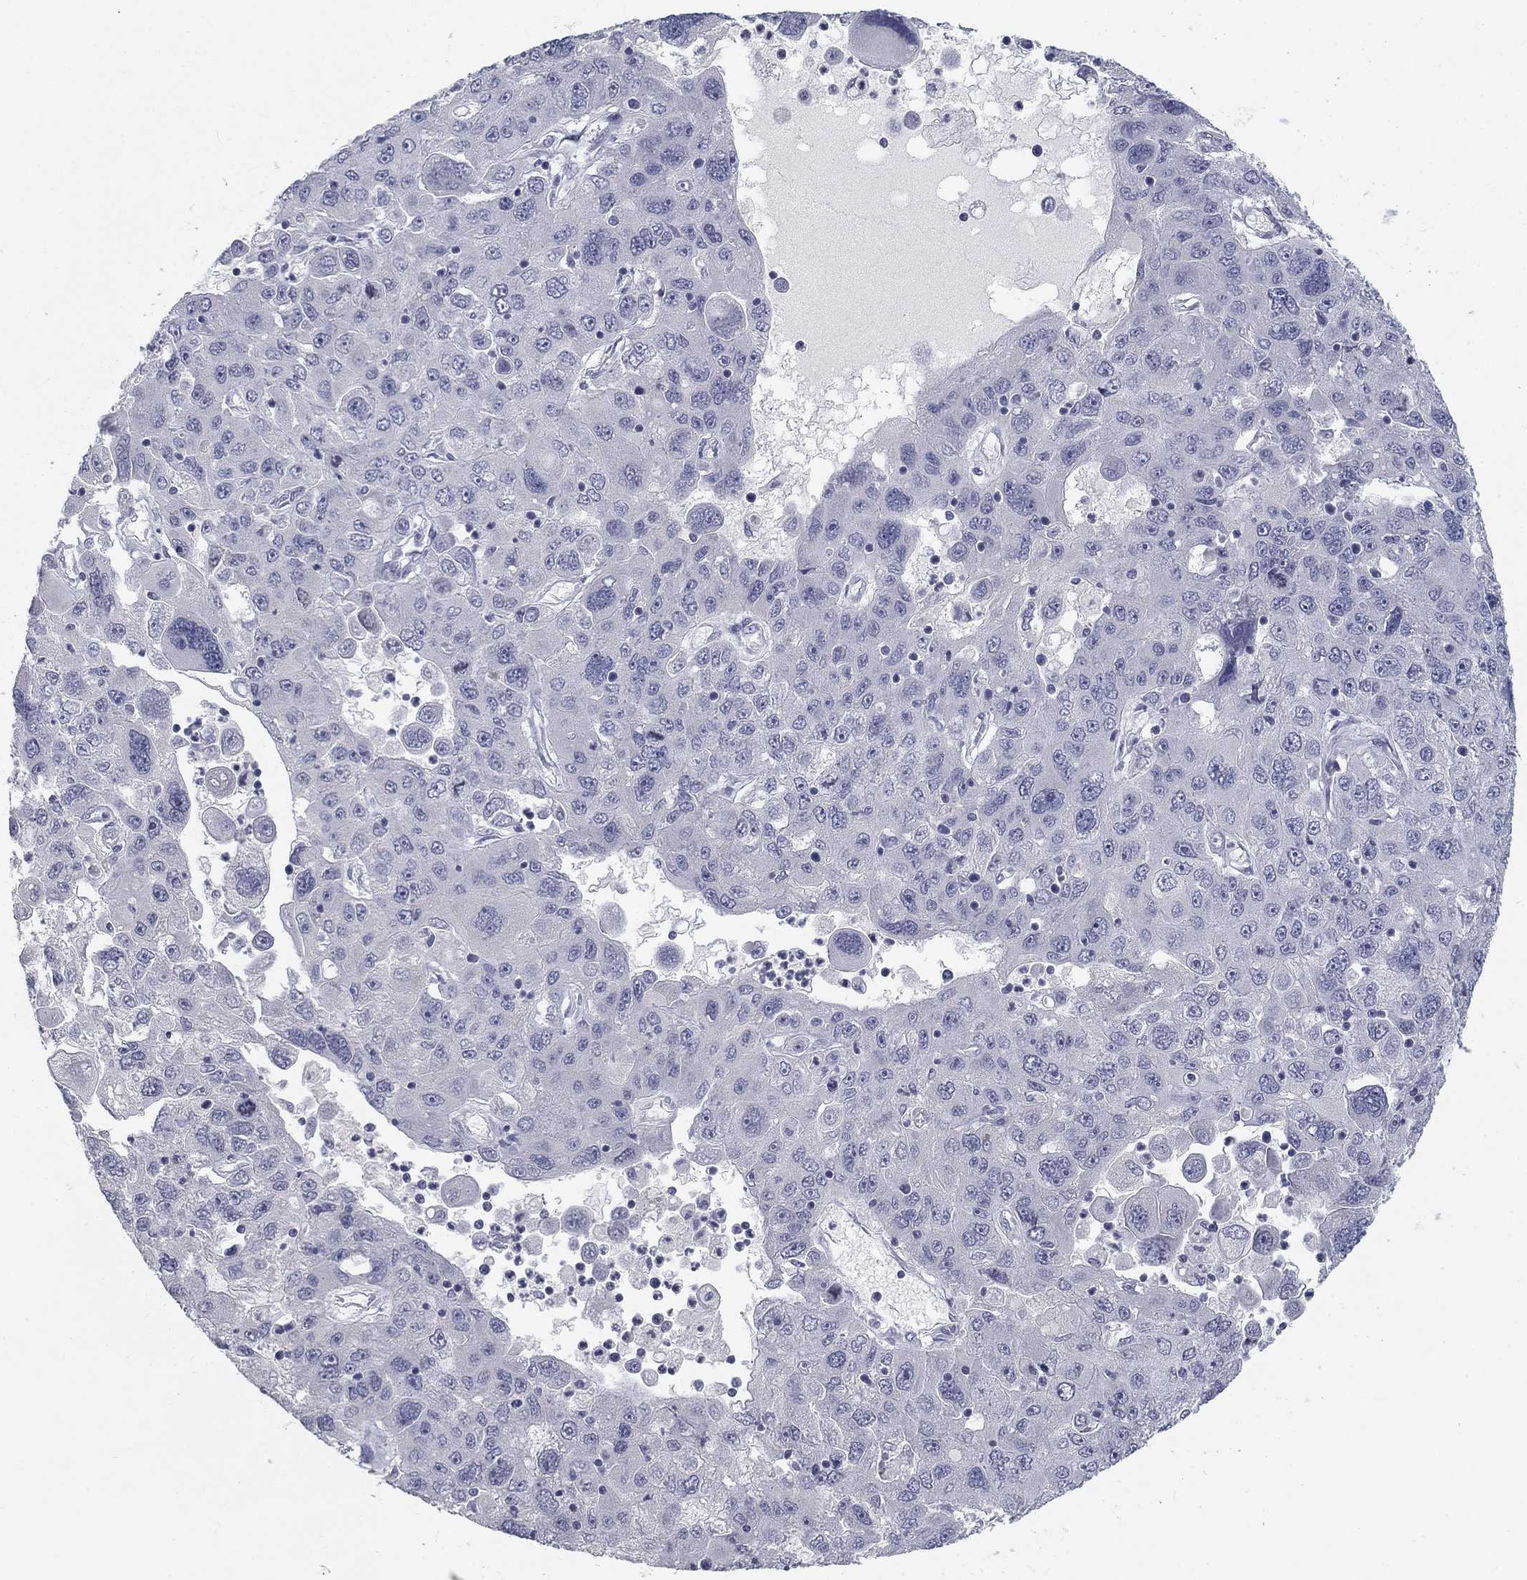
{"staining": {"intensity": "negative", "quantity": "none", "location": "none"}, "tissue": "stomach cancer", "cell_type": "Tumor cells", "image_type": "cancer", "snomed": [{"axis": "morphology", "description": "Adenocarcinoma, NOS"}, {"axis": "topography", "description": "Stomach"}], "caption": "The immunohistochemistry (IHC) micrograph has no significant staining in tumor cells of adenocarcinoma (stomach) tissue.", "gene": "ATP1A3", "patient": {"sex": "male", "age": 56}}